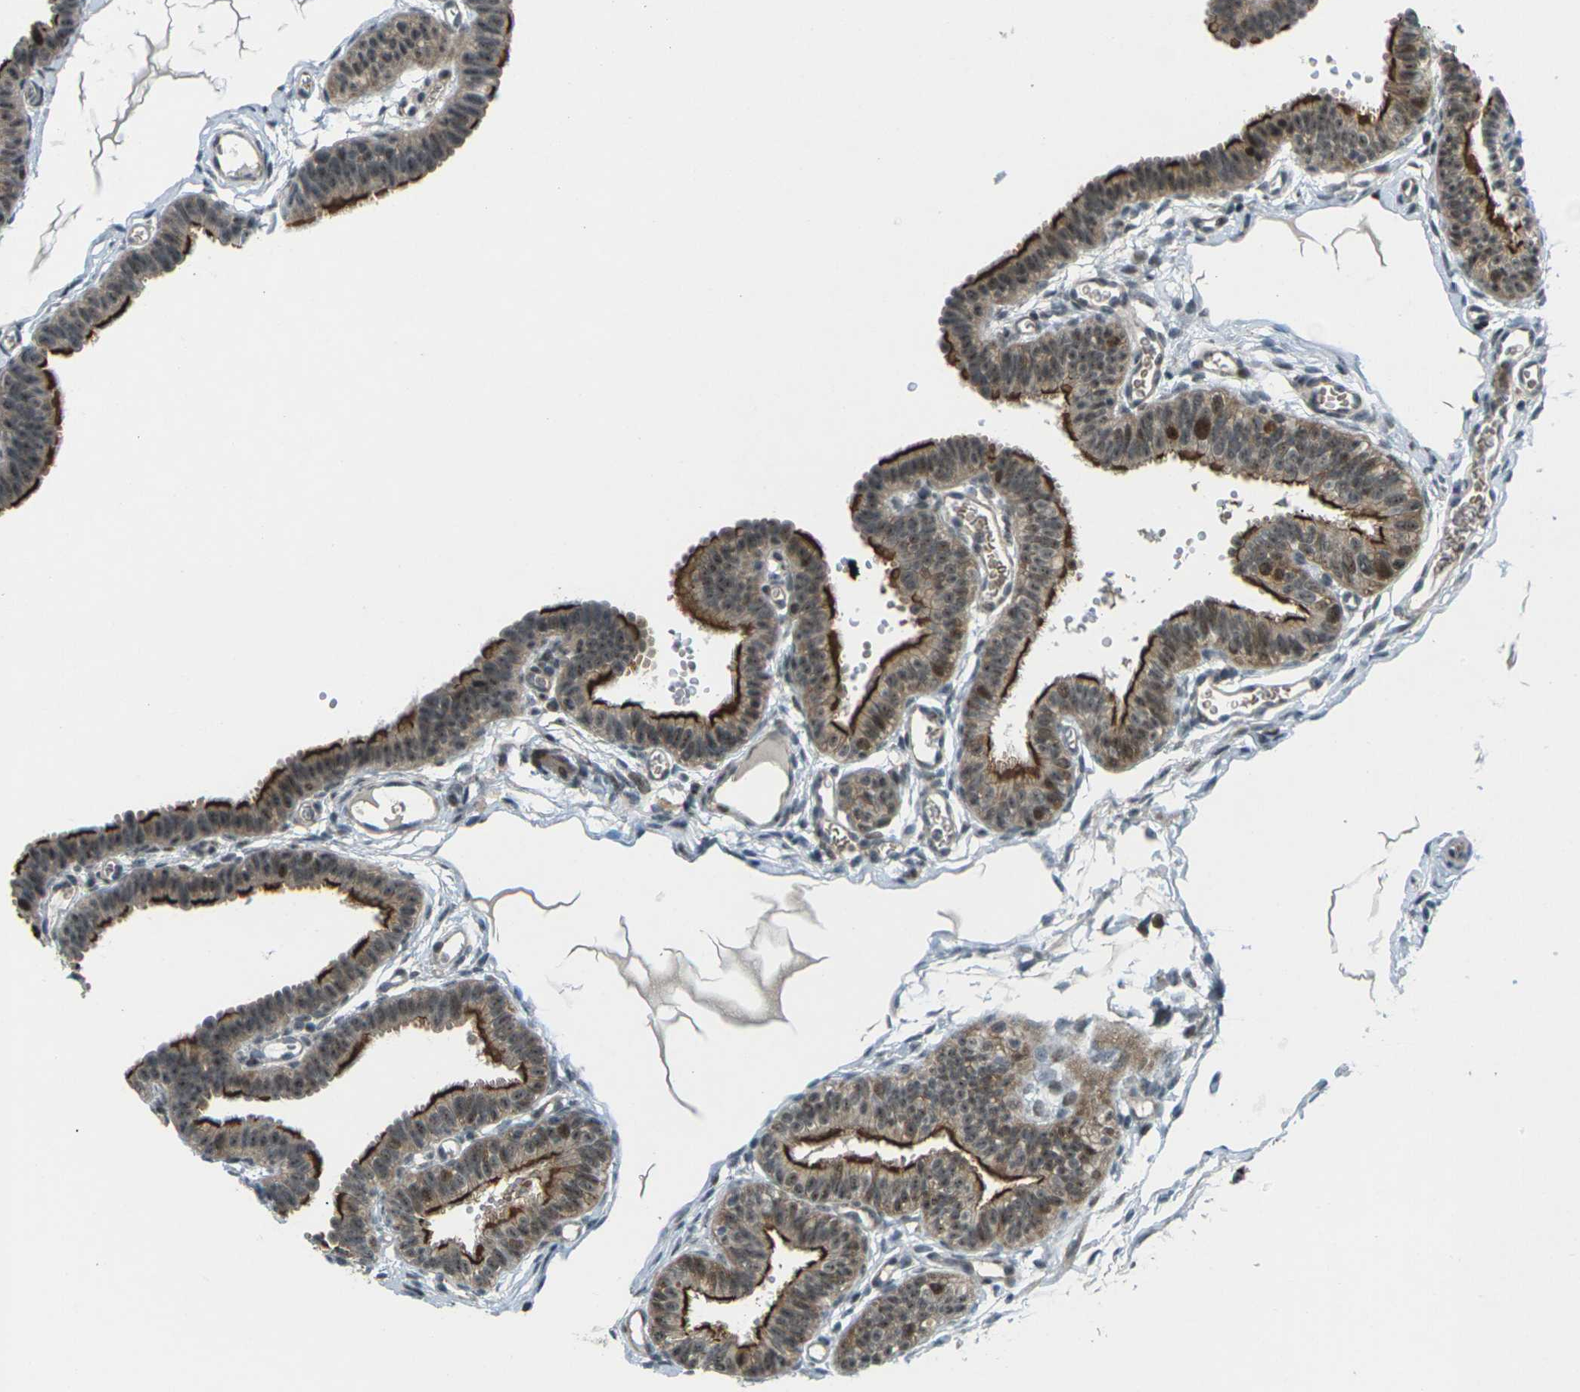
{"staining": {"intensity": "strong", "quantity": ">75%", "location": "cytoplasmic/membranous,nuclear"}, "tissue": "fallopian tube", "cell_type": "Glandular cells", "image_type": "normal", "snomed": [{"axis": "morphology", "description": "Normal tissue, NOS"}, {"axis": "topography", "description": "Fallopian tube"}, {"axis": "topography", "description": "Placenta"}], "caption": "An image of human fallopian tube stained for a protein exhibits strong cytoplasmic/membranous,nuclear brown staining in glandular cells.", "gene": "UBE2S", "patient": {"sex": "female", "age": 34}}